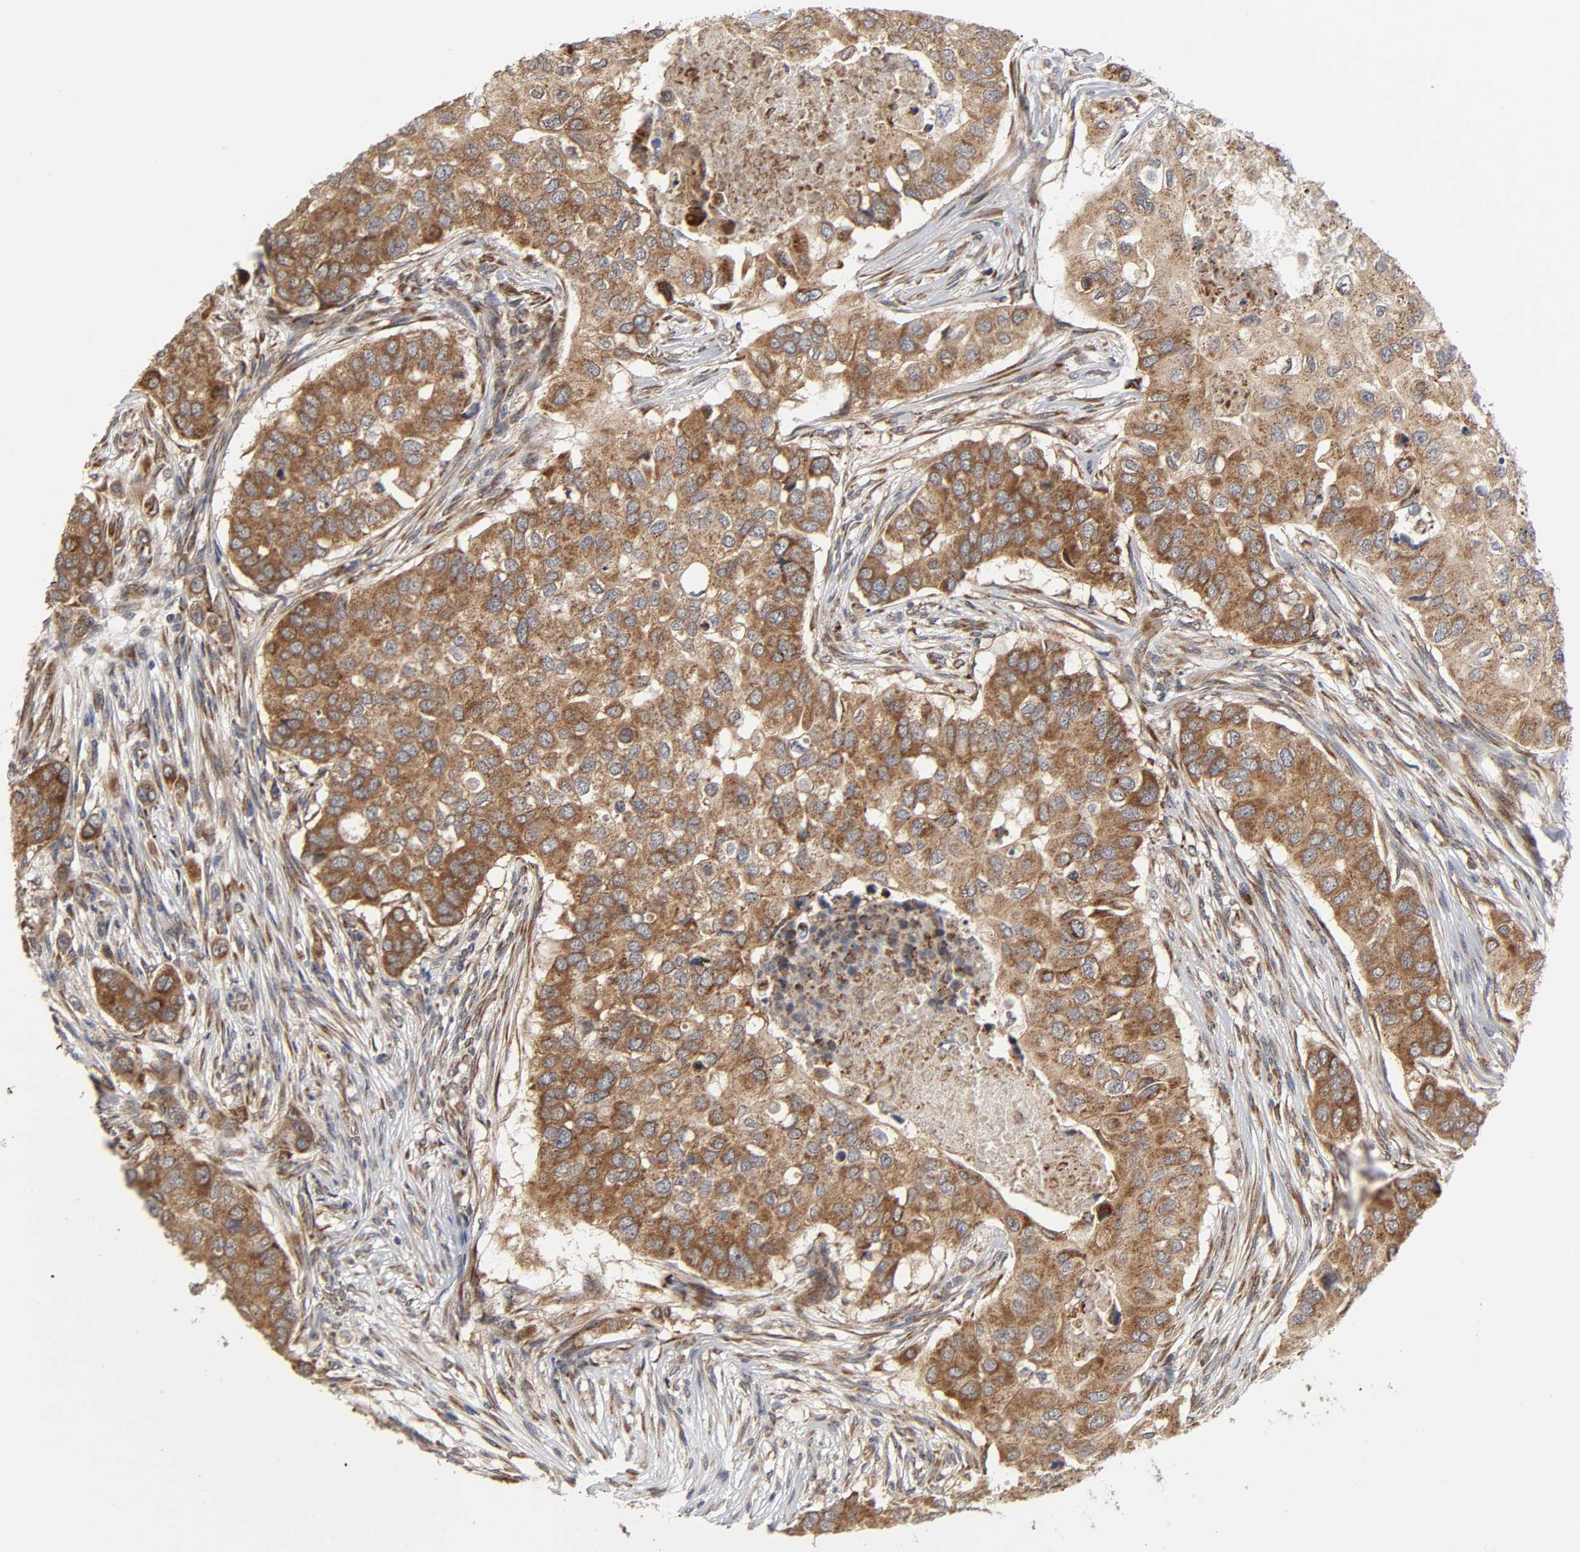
{"staining": {"intensity": "moderate", "quantity": ">75%", "location": "cytoplasmic/membranous"}, "tissue": "breast cancer", "cell_type": "Tumor cells", "image_type": "cancer", "snomed": [{"axis": "morphology", "description": "Normal tissue, NOS"}, {"axis": "morphology", "description": "Duct carcinoma"}, {"axis": "topography", "description": "Breast"}], "caption": "This is an image of immunohistochemistry (IHC) staining of breast cancer (intraductal carcinoma), which shows moderate staining in the cytoplasmic/membranous of tumor cells.", "gene": "SLC30A9", "patient": {"sex": "female", "age": 49}}